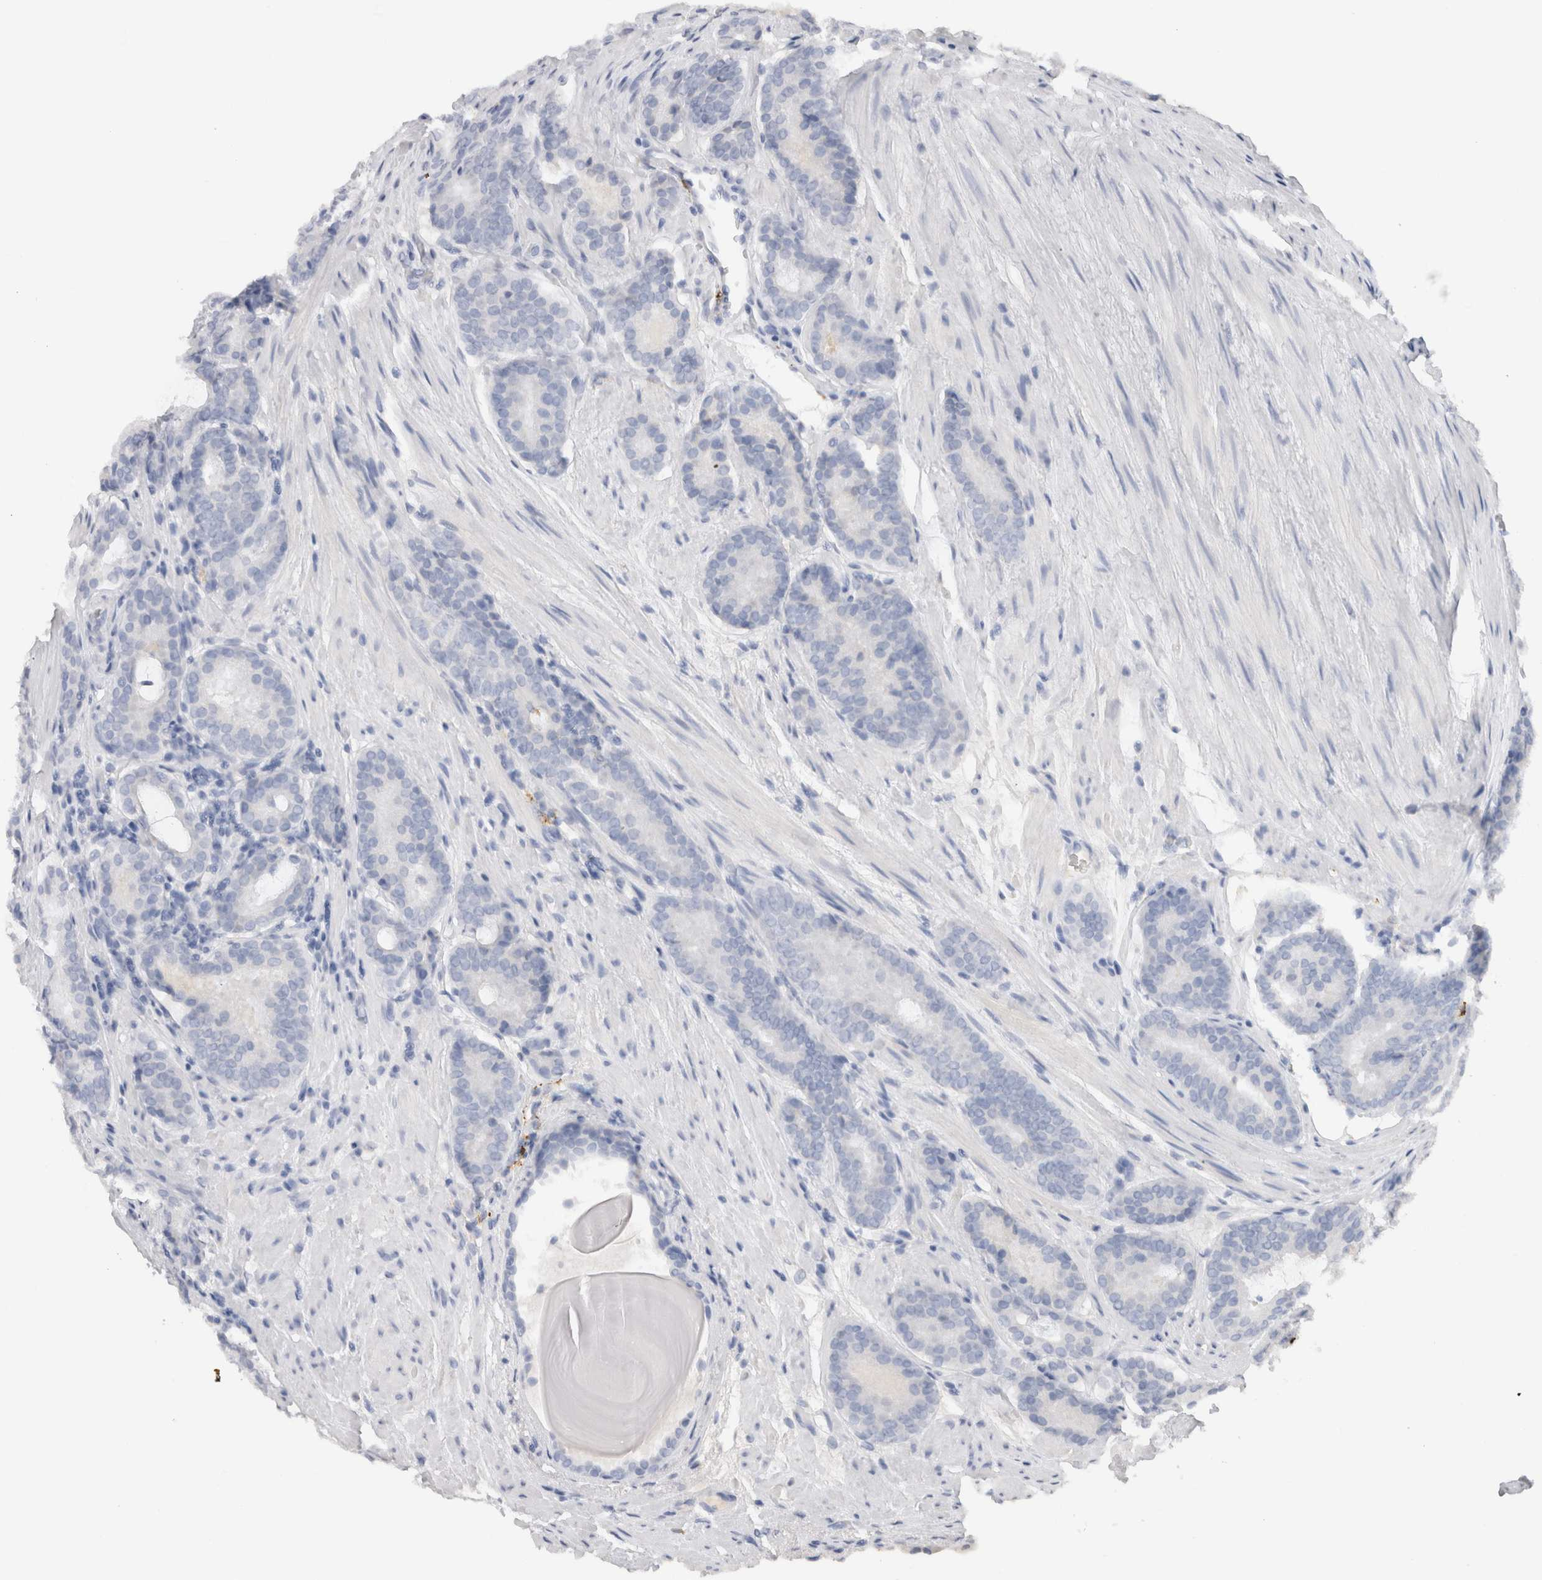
{"staining": {"intensity": "negative", "quantity": "none", "location": "none"}, "tissue": "prostate cancer", "cell_type": "Tumor cells", "image_type": "cancer", "snomed": [{"axis": "morphology", "description": "Adenocarcinoma, Low grade"}, {"axis": "topography", "description": "Prostate"}], "caption": "A micrograph of prostate cancer stained for a protein shows no brown staining in tumor cells.", "gene": "LAMP3", "patient": {"sex": "male", "age": 69}}